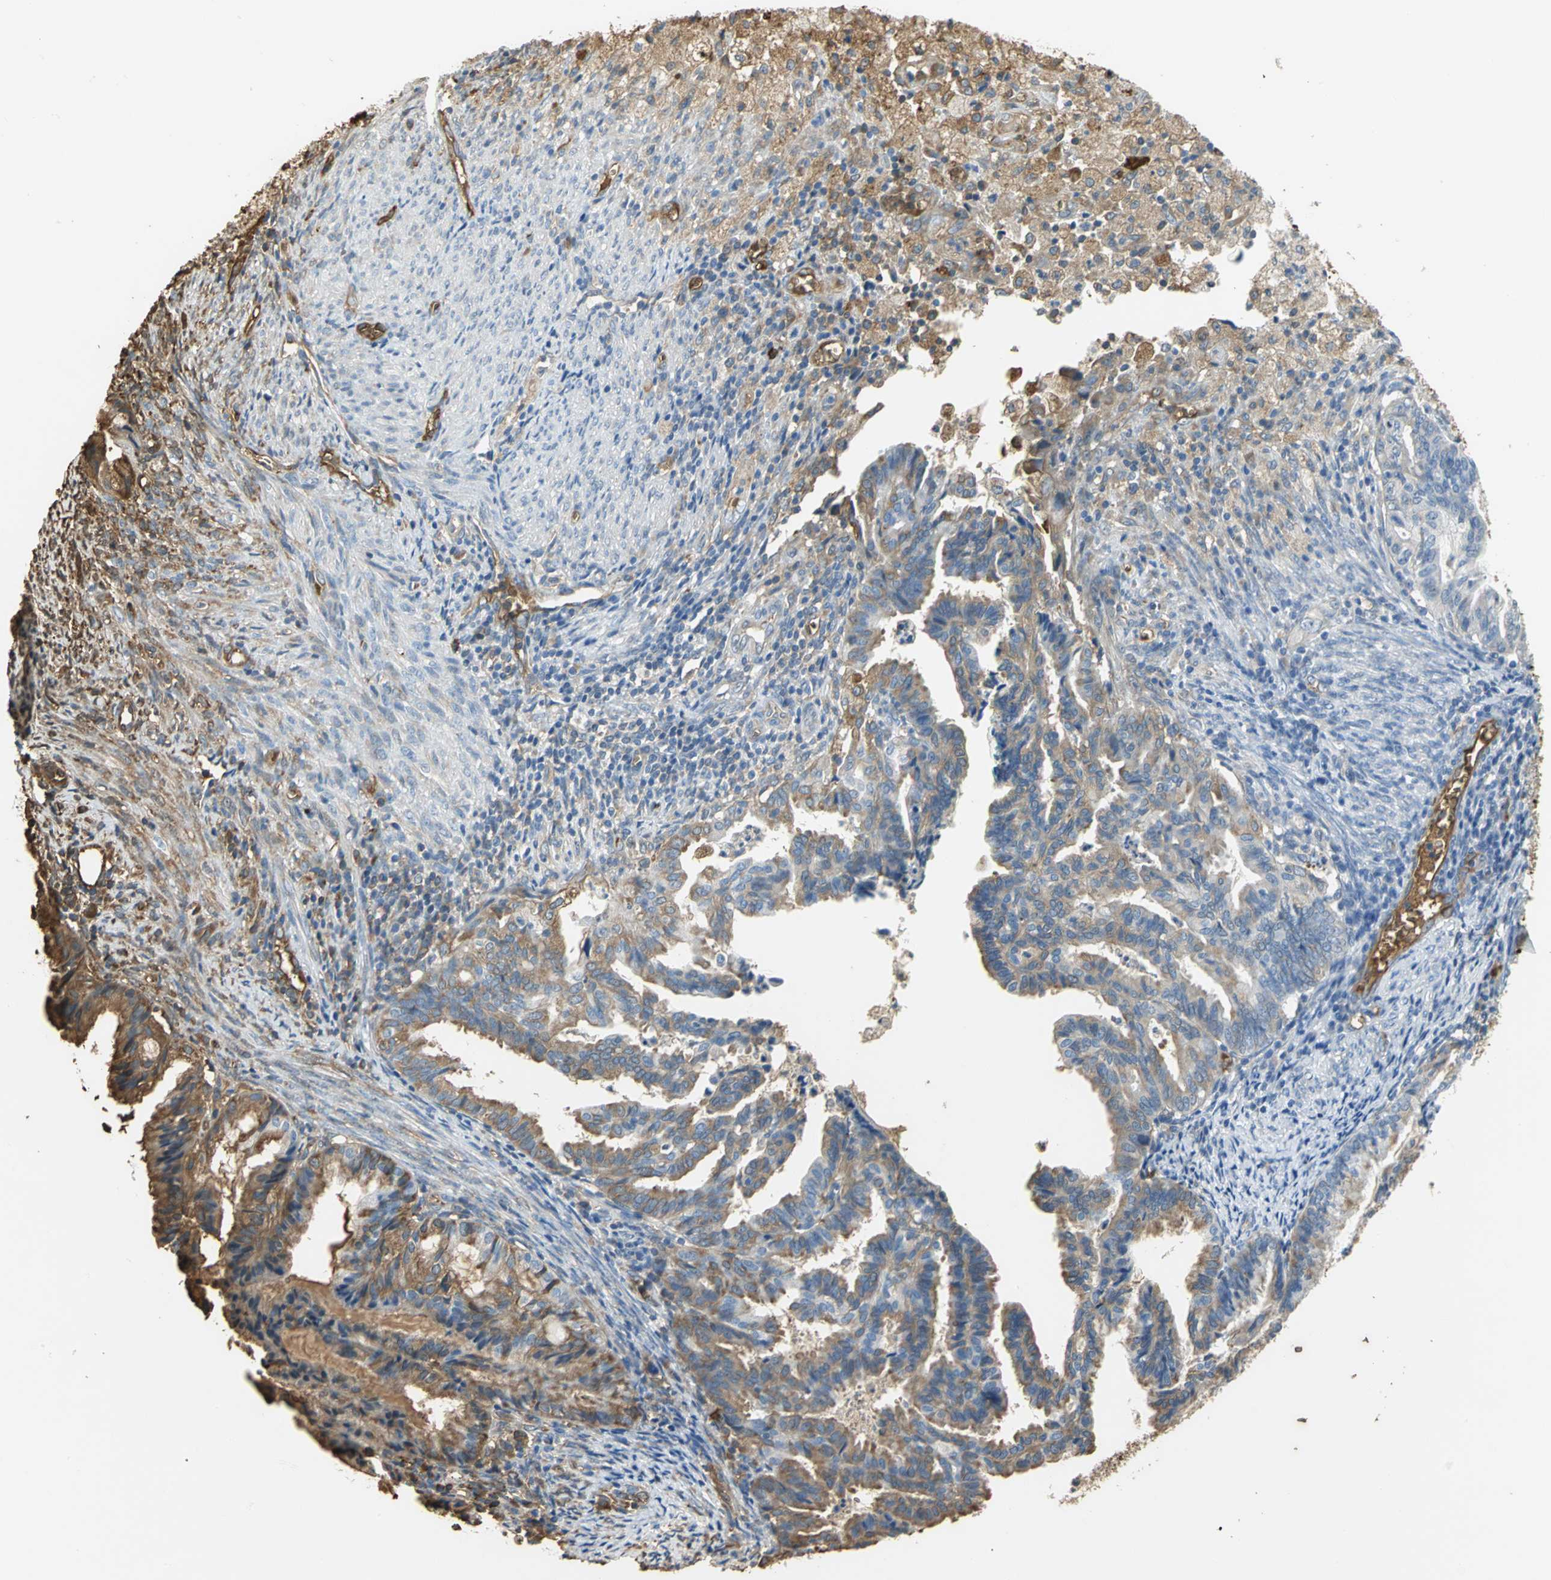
{"staining": {"intensity": "strong", "quantity": ">75%", "location": "cytoplasmic/membranous"}, "tissue": "cervical cancer", "cell_type": "Tumor cells", "image_type": "cancer", "snomed": [{"axis": "morphology", "description": "Normal tissue, NOS"}, {"axis": "morphology", "description": "Adenocarcinoma, NOS"}, {"axis": "topography", "description": "Cervix"}, {"axis": "topography", "description": "Endometrium"}], "caption": "This photomicrograph displays immunohistochemistry staining of adenocarcinoma (cervical), with high strong cytoplasmic/membranous staining in about >75% of tumor cells.", "gene": "TREM1", "patient": {"sex": "female", "age": 86}}